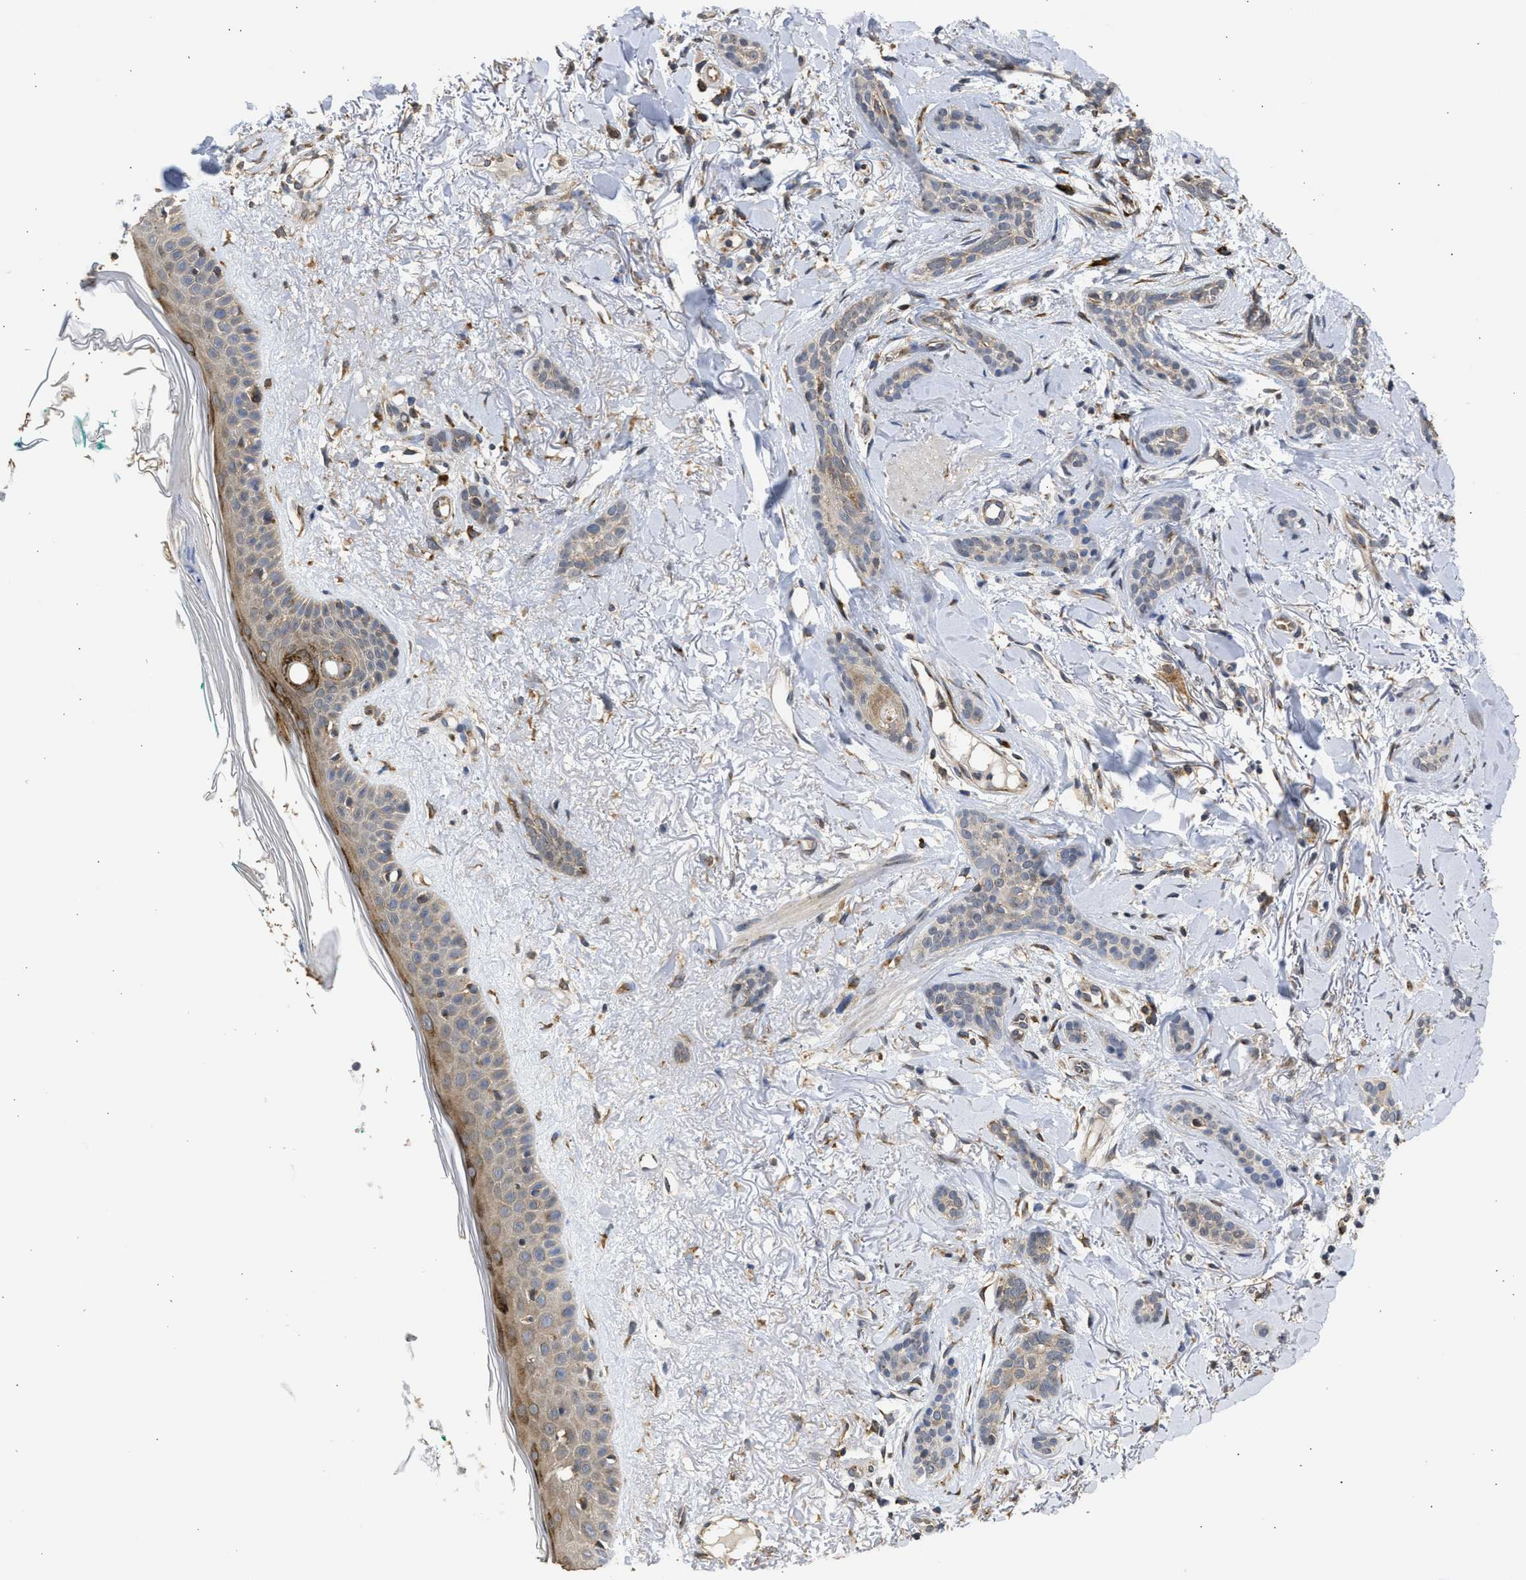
{"staining": {"intensity": "weak", "quantity": ">75%", "location": "cytoplasmic/membranous"}, "tissue": "skin cancer", "cell_type": "Tumor cells", "image_type": "cancer", "snomed": [{"axis": "morphology", "description": "Basal cell carcinoma"}, {"axis": "morphology", "description": "Adnexal tumor, benign"}, {"axis": "topography", "description": "Skin"}], "caption": "Immunohistochemical staining of human skin cancer displays low levels of weak cytoplasmic/membranous positivity in approximately >75% of tumor cells.", "gene": "DNAJC1", "patient": {"sex": "female", "age": 42}}